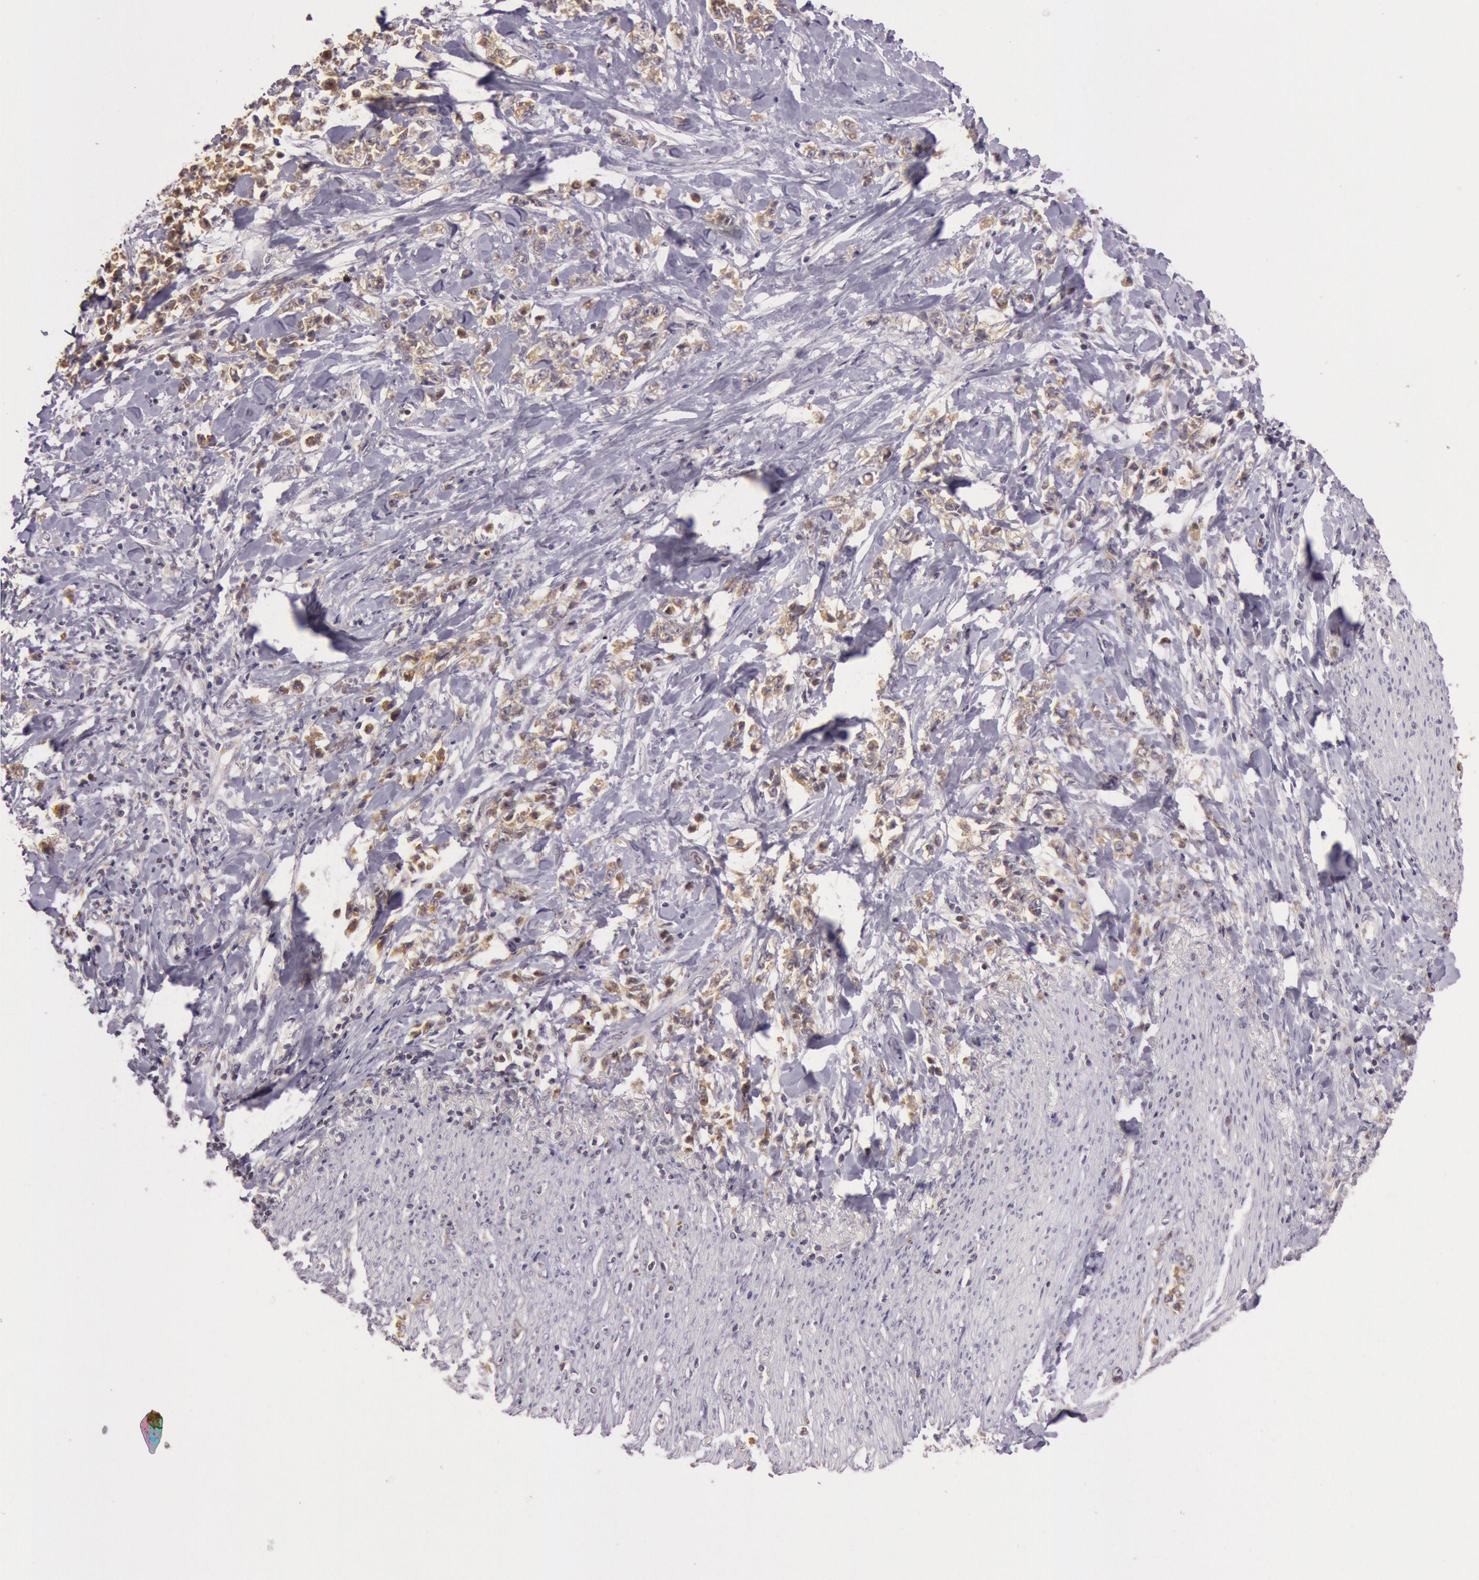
{"staining": {"intensity": "moderate", "quantity": ">75%", "location": "cytoplasmic/membranous"}, "tissue": "stomach cancer", "cell_type": "Tumor cells", "image_type": "cancer", "snomed": [{"axis": "morphology", "description": "Adenocarcinoma, NOS"}, {"axis": "topography", "description": "Stomach, lower"}], "caption": "Protein expression analysis of human stomach cancer (adenocarcinoma) reveals moderate cytoplasmic/membranous expression in approximately >75% of tumor cells. The staining was performed using DAB (3,3'-diaminobenzidine), with brown indicating positive protein expression. Nuclei are stained blue with hematoxylin.", "gene": "CDK16", "patient": {"sex": "male", "age": 88}}